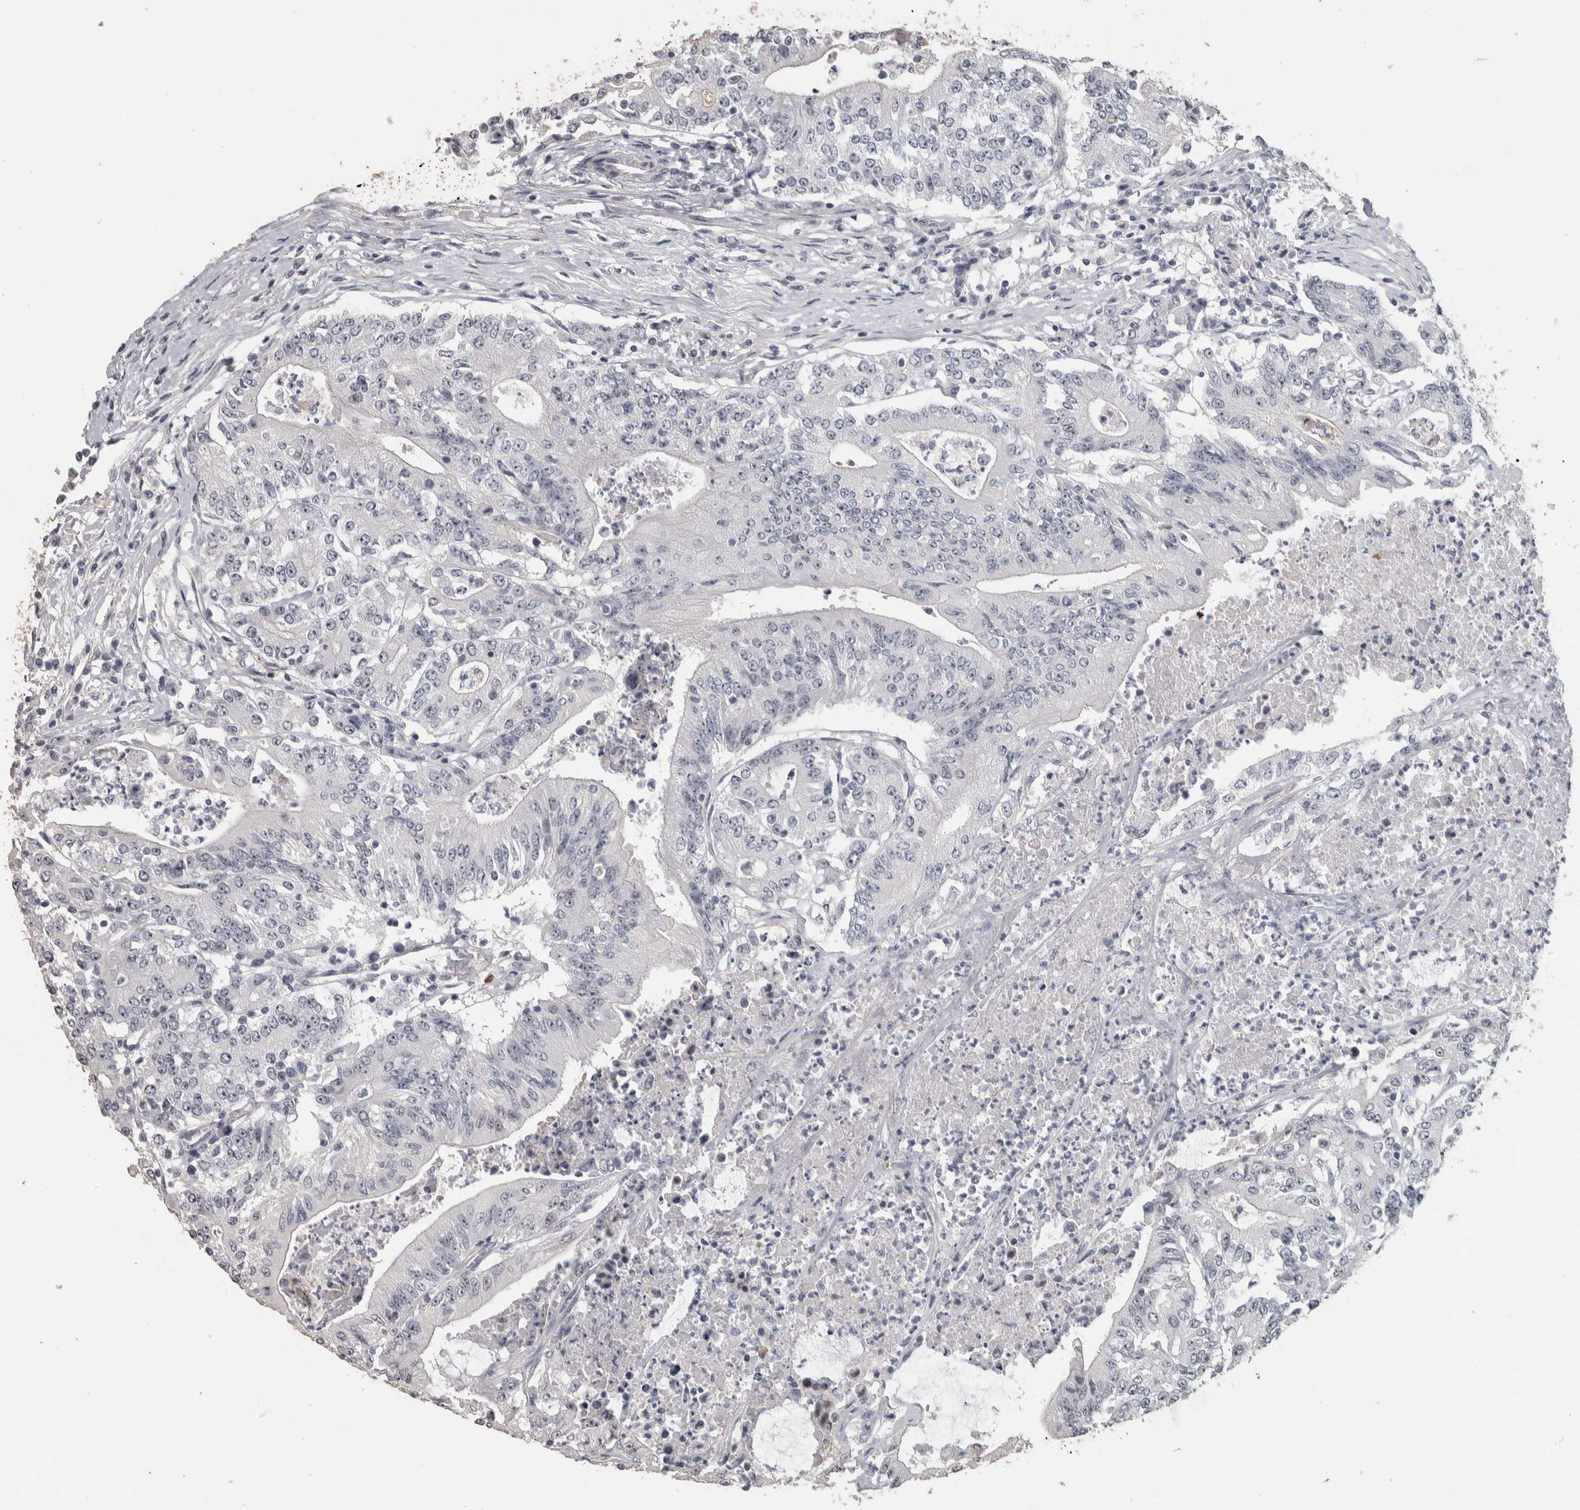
{"staining": {"intensity": "negative", "quantity": "none", "location": "none"}, "tissue": "colorectal cancer", "cell_type": "Tumor cells", "image_type": "cancer", "snomed": [{"axis": "morphology", "description": "Adenocarcinoma, NOS"}, {"axis": "topography", "description": "Colon"}], "caption": "Immunohistochemistry image of colorectal adenocarcinoma stained for a protein (brown), which shows no expression in tumor cells.", "gene": "DCAF10", "patient": {"sex": "female", "age": 77}}